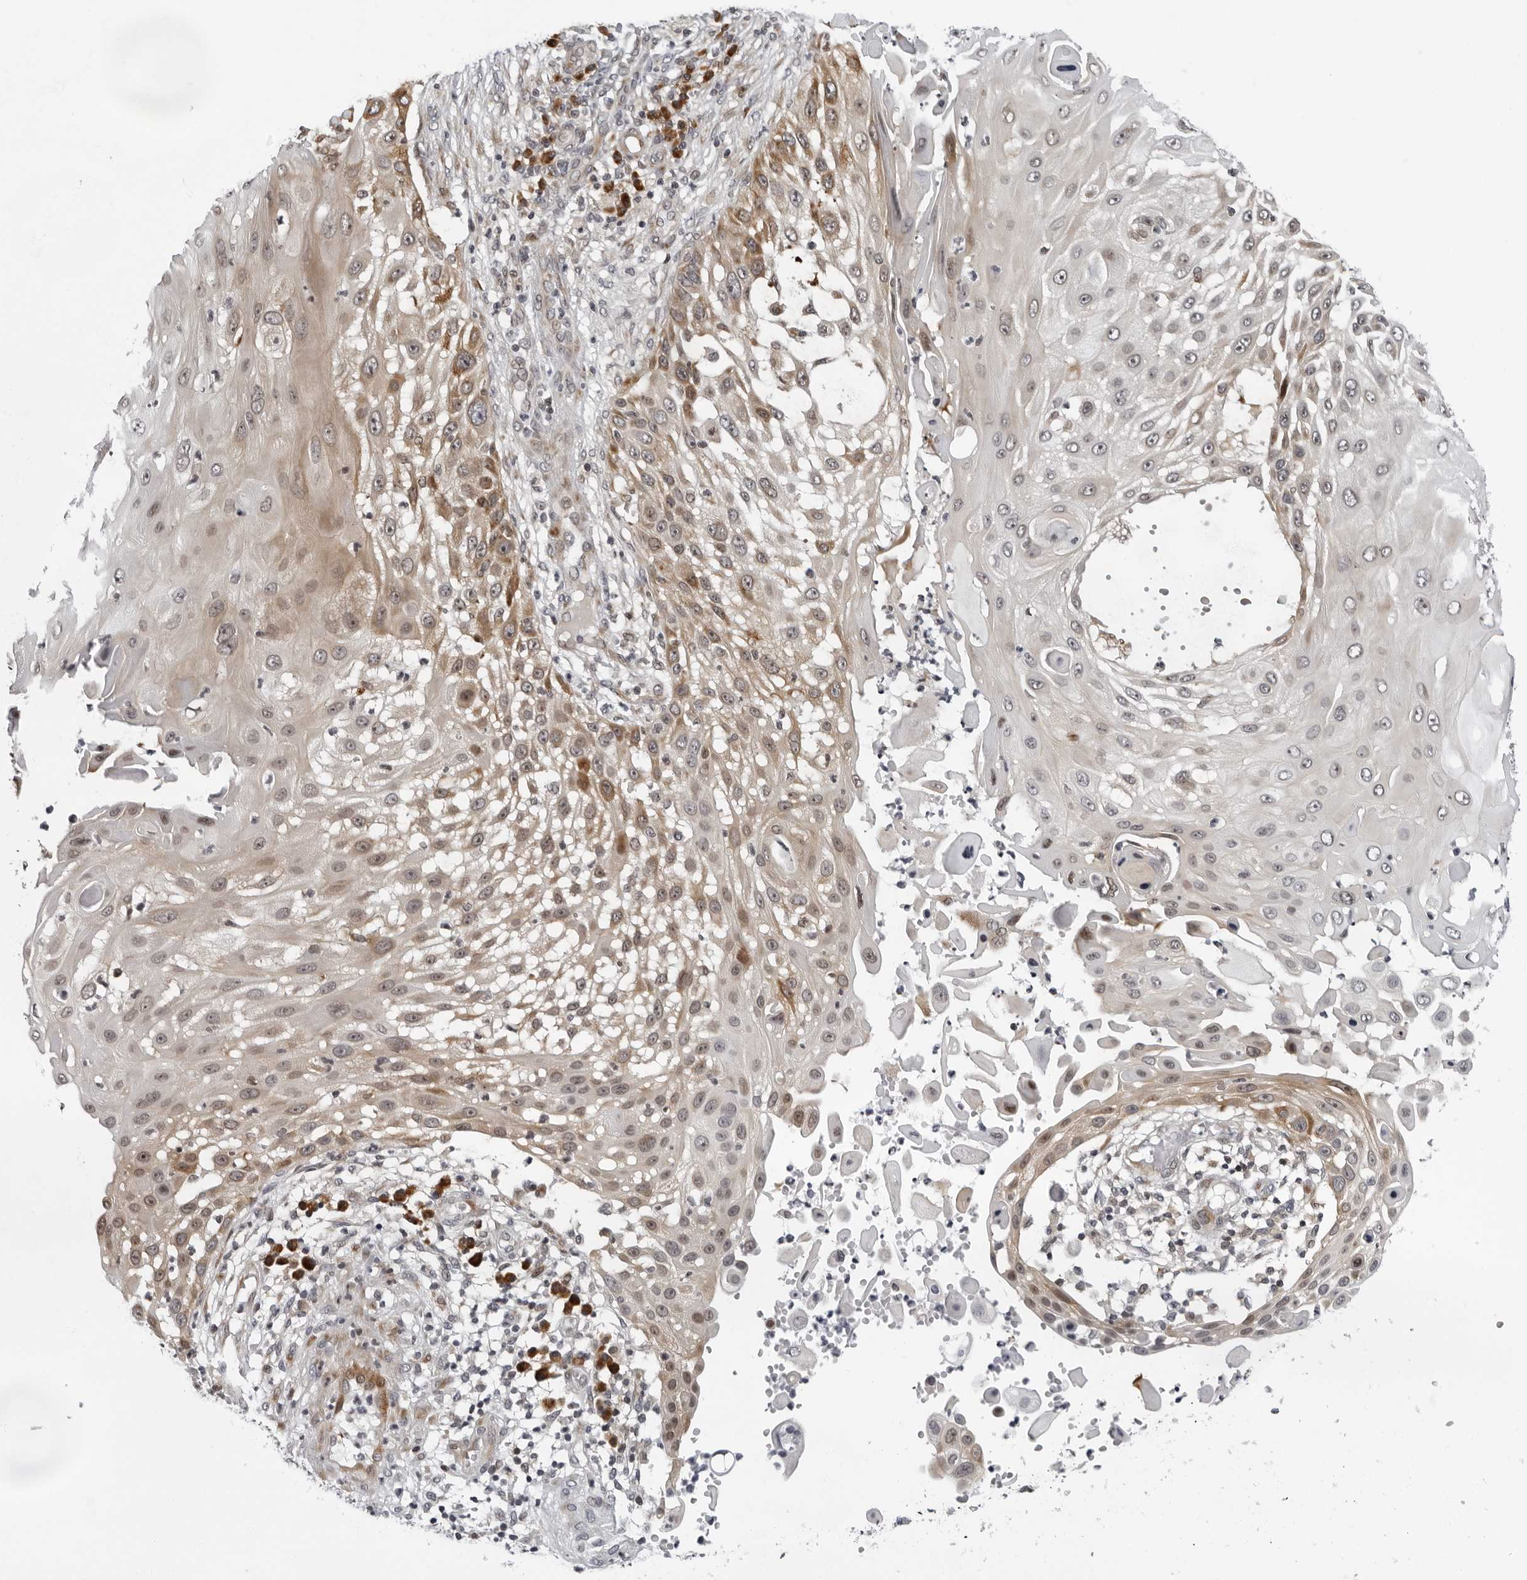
{"staining": {"intensity": "moderate", "quantity": "25%-75%", "location": "cytoplasmic/membranous"}, "tissue": "skin cancer", "cell_type": "Tumor cells", "image_type": "cancer", "snomed": [{"axis": "morphology", "description": "Squamous cell carcinoma, NOS"}, {"axis": "topography", "description": "Skin"}], "caption": "IHC image of neoplastic tissue: human skin cancer stained using IHC shows medium levels of moderate protein expression localized specifically in the cytoplasmic/membranous of tumor cells, appearing as a cytoplasmic/membranous brown color.", "gene": "PIP4K2C", "patient": {"sex": "female", "age": 44}}